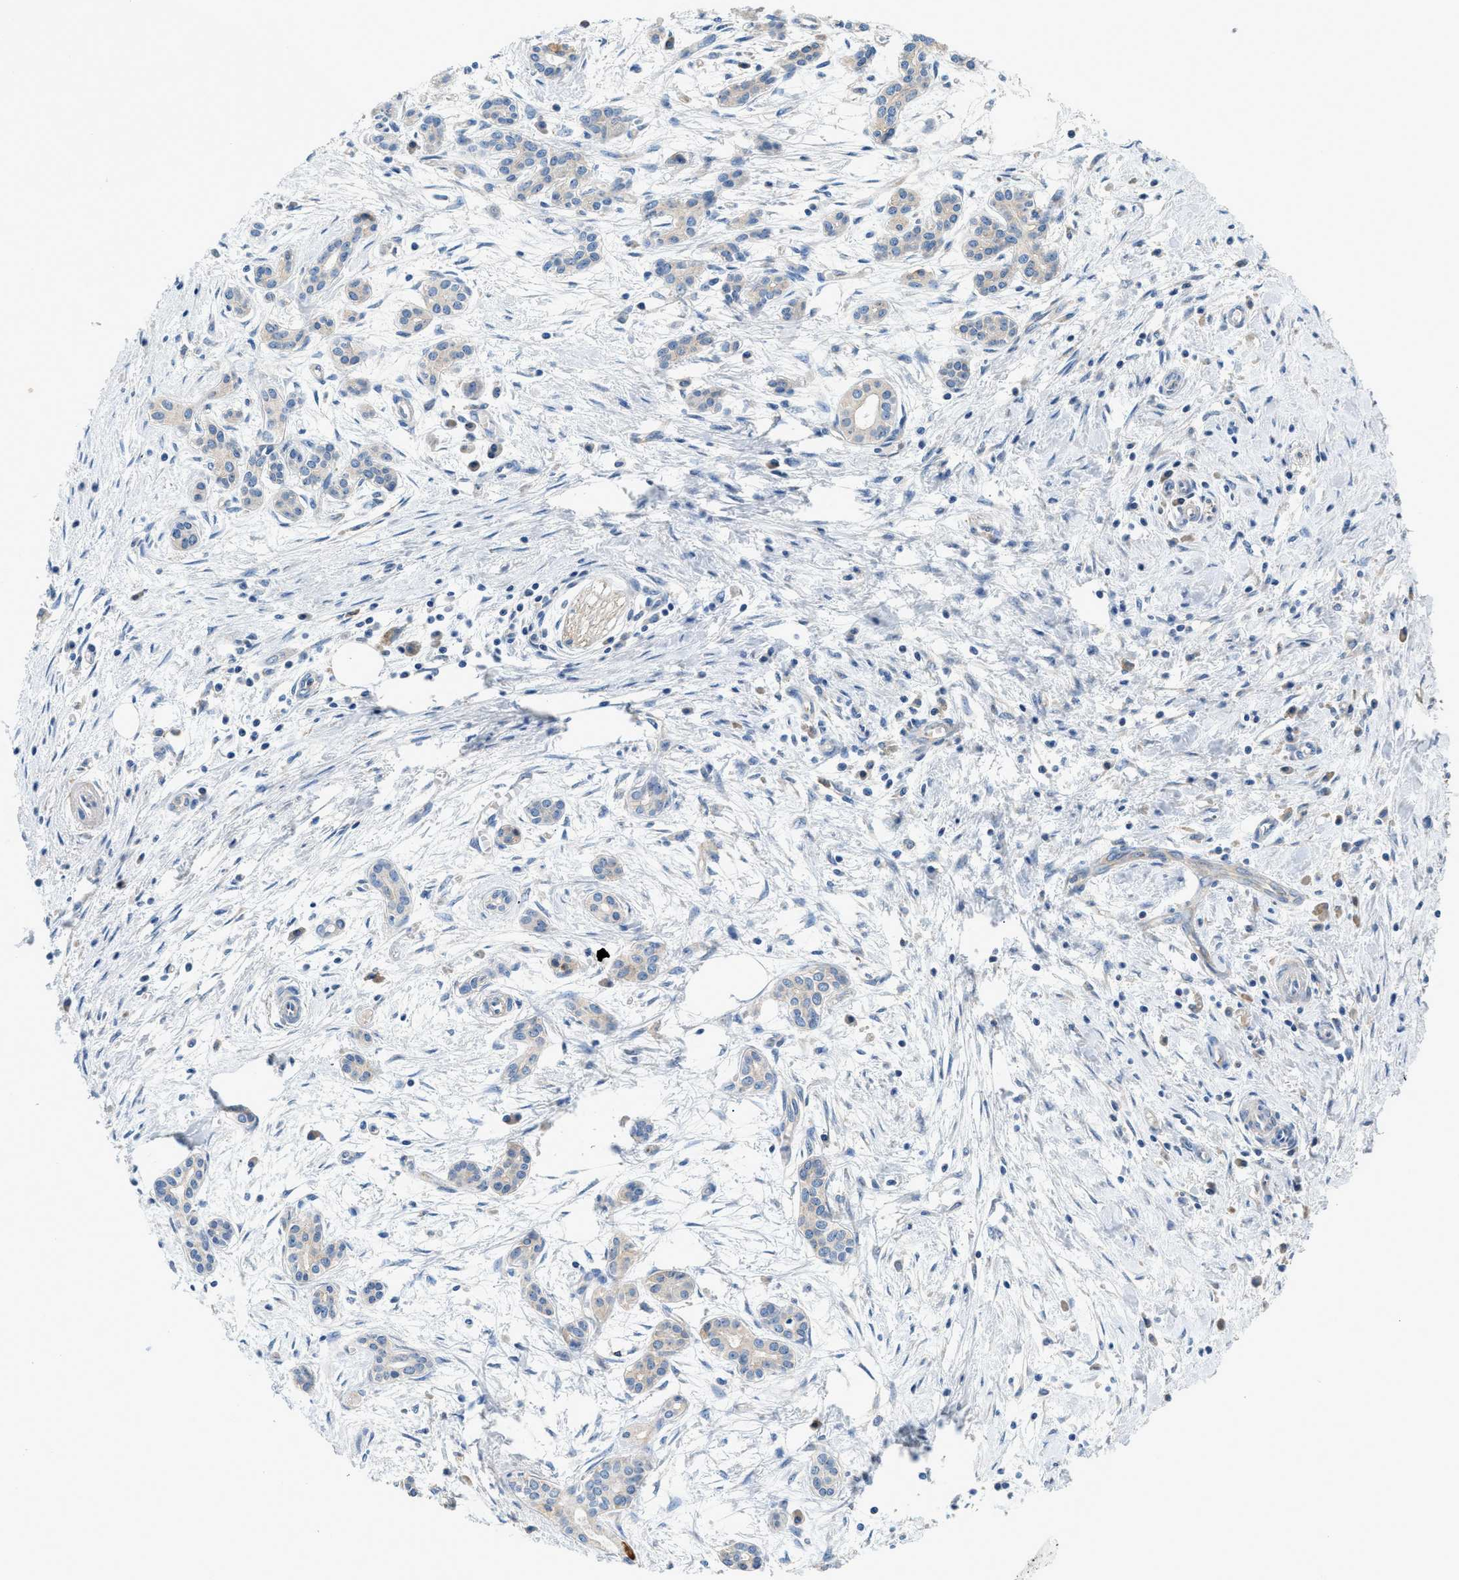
{"staining": {"intensity": "negative", "quantity": "none", "location": "none"}, "tissue": "pancreatic cancer", "cell_type": "Tumor cells", "image_type": "cancer", "snomed": [{"axis": "morphology", "description": "Adenocarcinoma, NOS"}, {"axis": "topography", "description": "Pancreas"}], "caption": "Micrograph shows no significant protein staining in tumor cells of pancreatic cancer (adenocarcinoma).", "gene": "SLC10A6", "patient": {"sex": "female", "age": 70}}